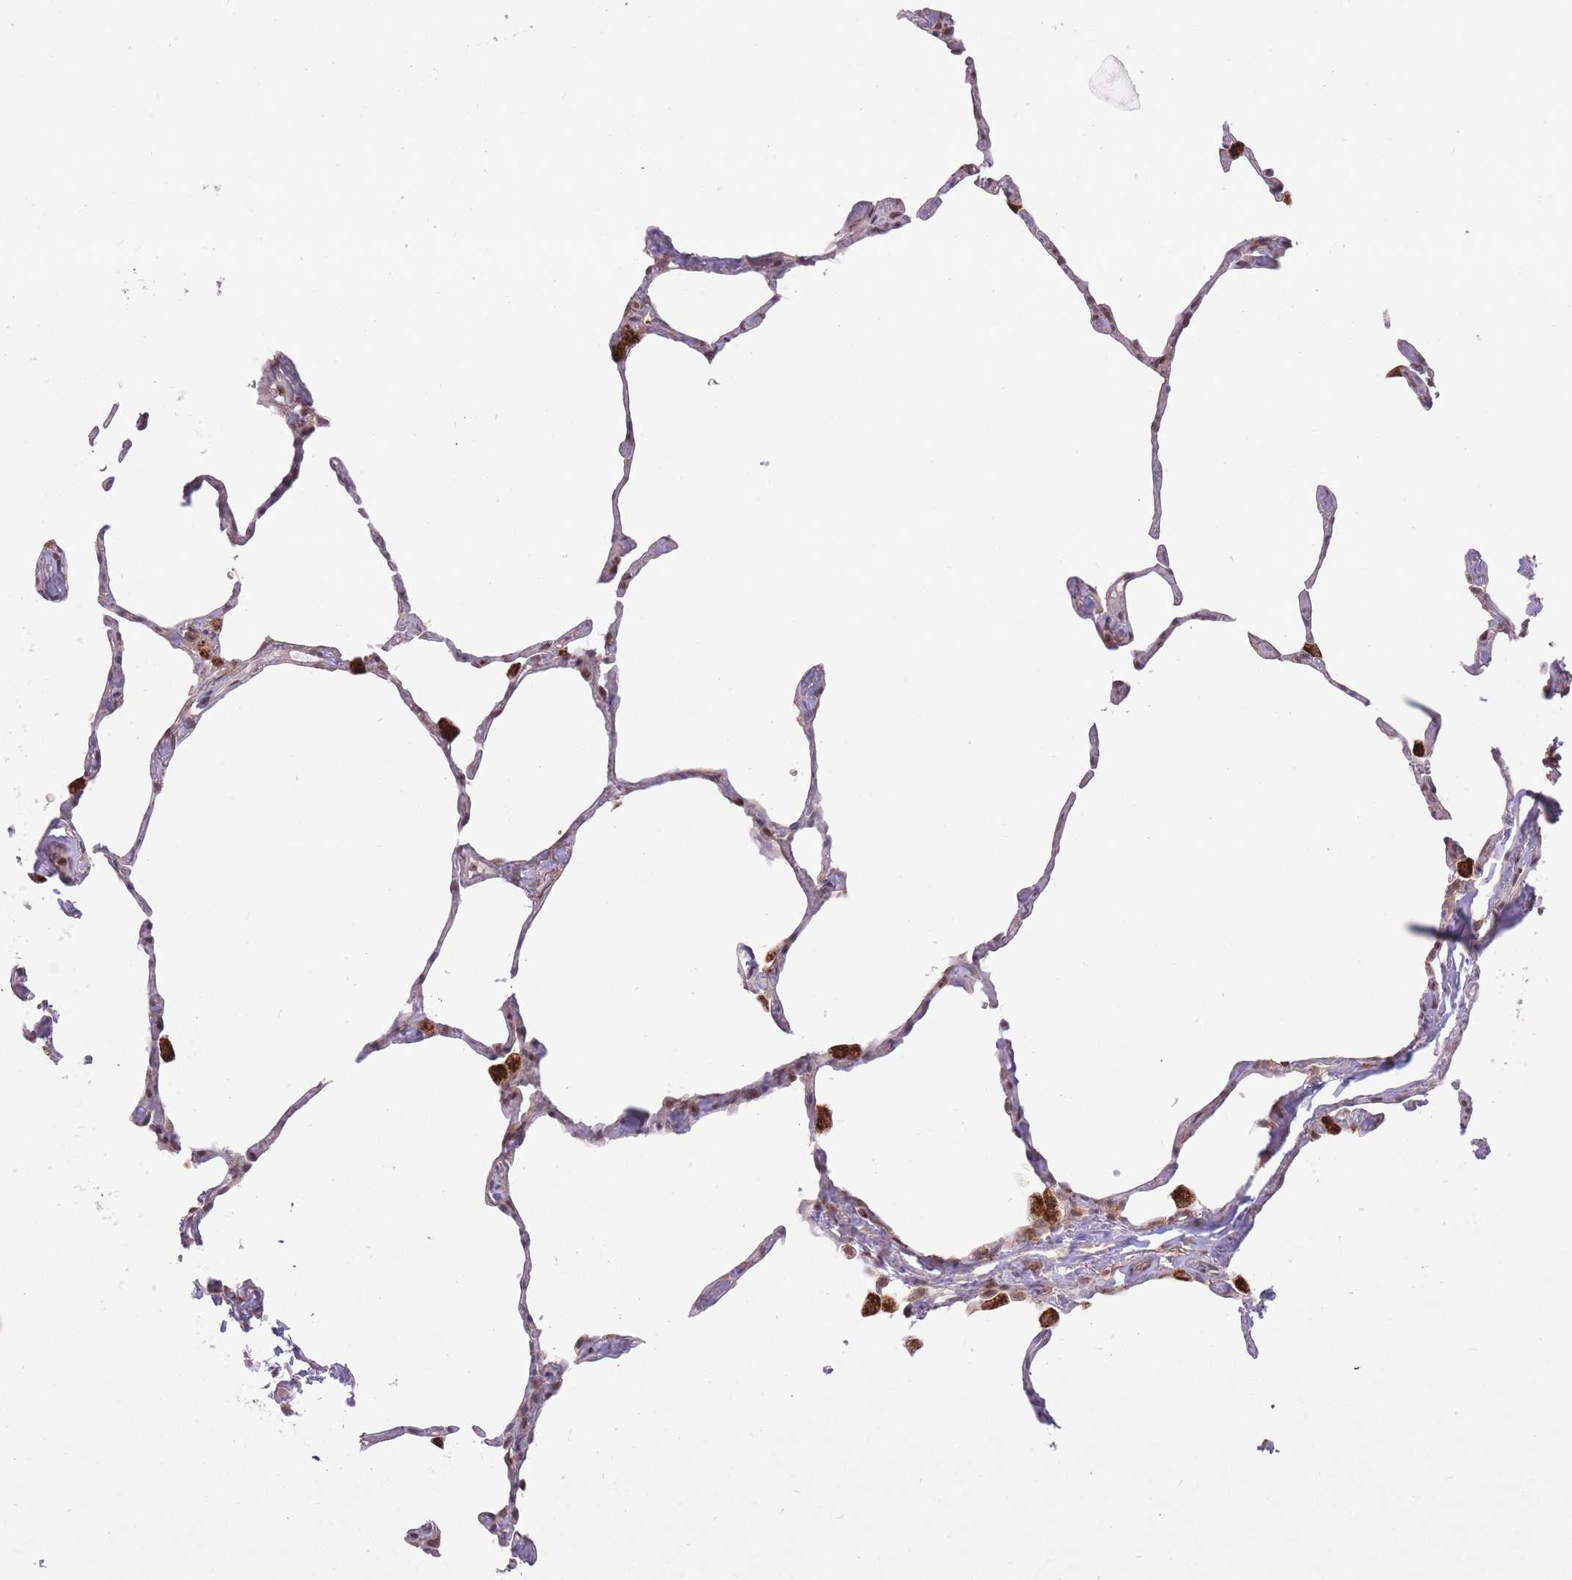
{"staining": {"intensity": "moderate", "quantity": "25%-75%", "location": "cytoplasmic/membranous,nuclear"}, "tissue": "lung", "cell_type": "Alveolar cells", "image_type": "normal", "snomed": [{"axis": "morphology", "description": "Normal tissue, NOS"}, {"axis": "topography", "description": "Lung"}], "caption": "IHC image of unremarkable lung: human lung stained using immunohistochemistry (IHC) demonstrates medium levels of moderate protein expression localized specifically in the cytoplasmic/membranous,nuclear of alveolar cells, appearing as a cytoplasmic/membranous,nuclear brown color.", "gene": "DPYSL4", "patient": {"sex": "male", "age": 65}}